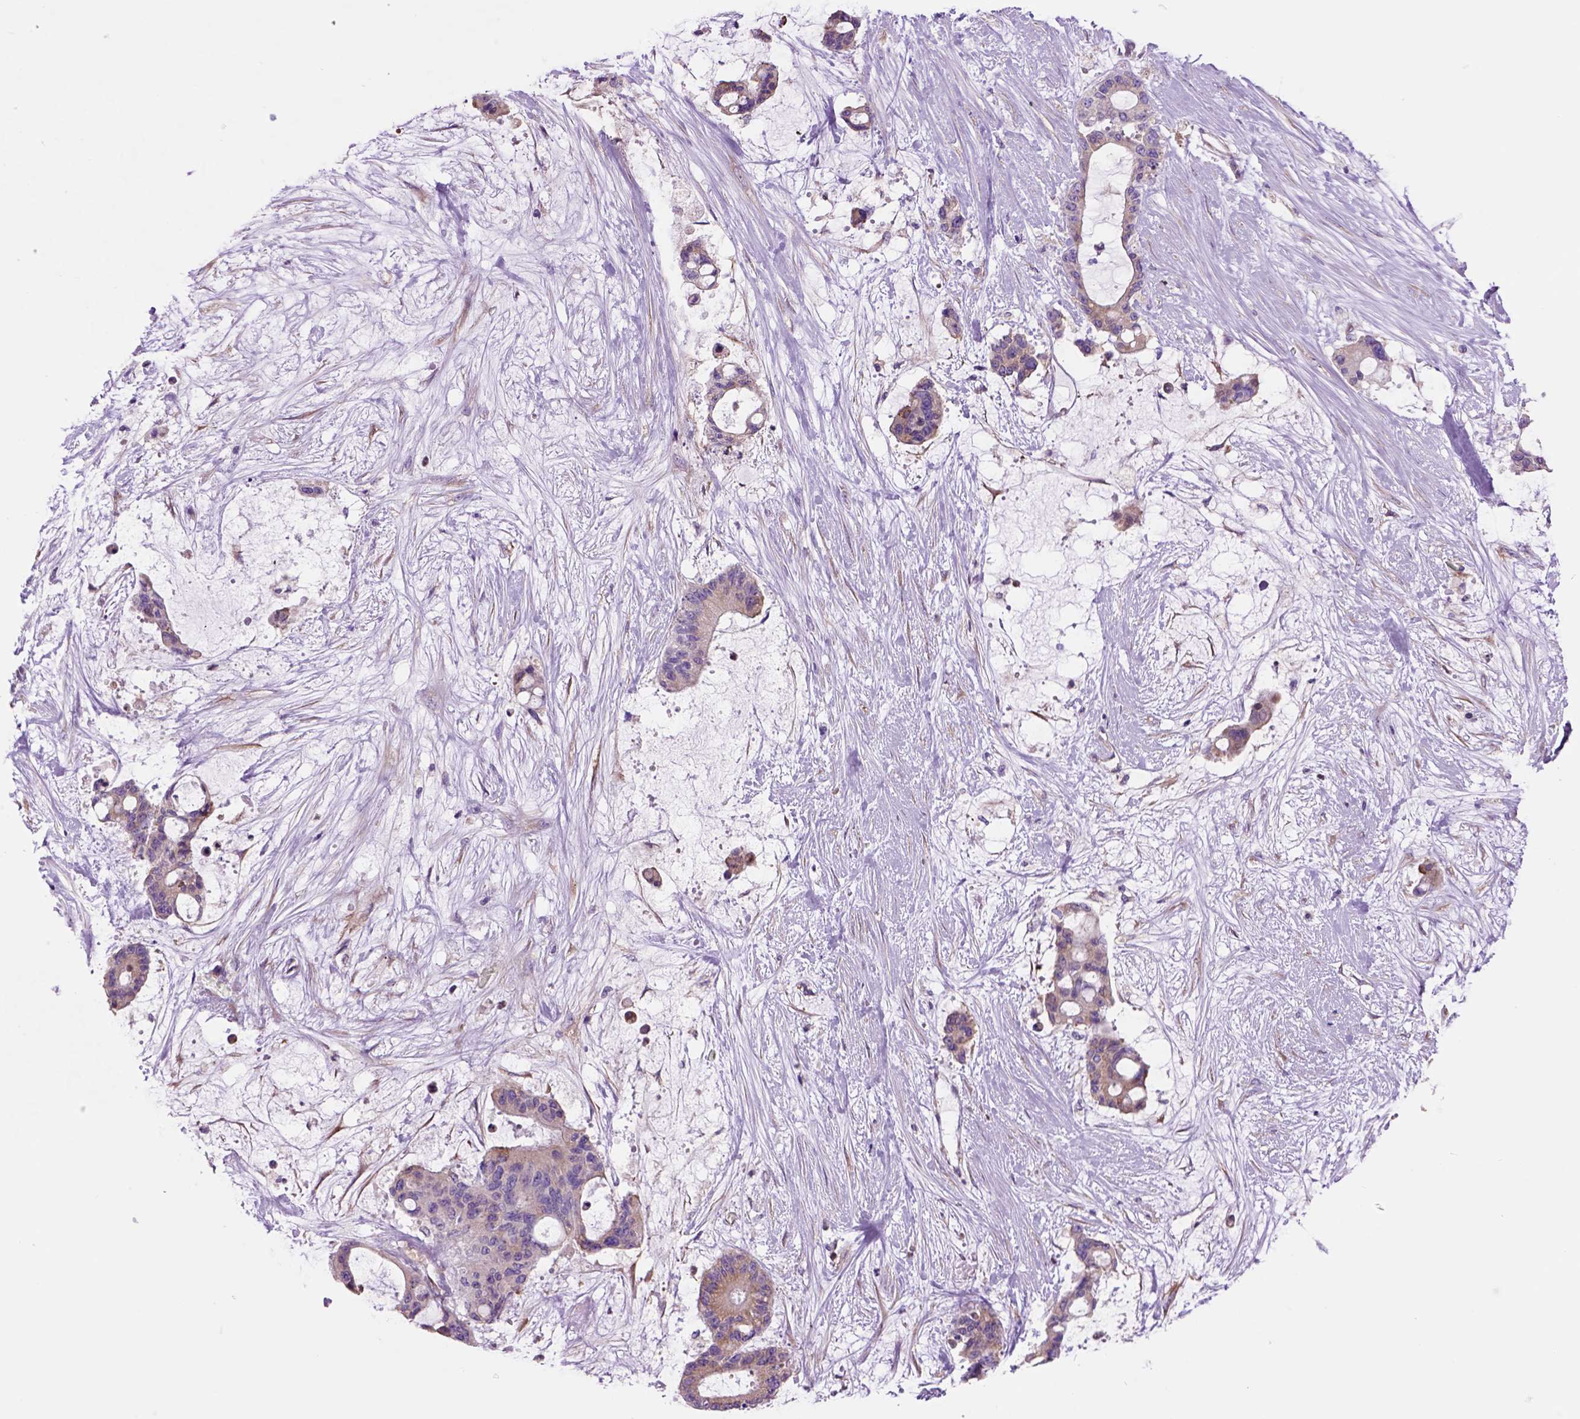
{"staining": {"intensity": "weak", "quantity": ">75%", "location": "cytoplasmic/membranous"}, "tissue": "liver cancer", "cell_type": "Tumor cells", "image_type": "cancer", "snomed": [{"axis": "morphology", "description": "Normal tissue, NOS"}, {"axis": "morphology", "description": "Cholangiocarcinoma"}, {"axis": "topography", "description": "Liver"}, {"axis": "topography", "description": "Peripheral nerve tissue"}], "caption": "Liver cancer tissue reveals weak cytoplasmic/membranous positivity in about >75% of tumor cells", "gene": "PIAS3", "patient": {"sex": "female", "age": 73}}